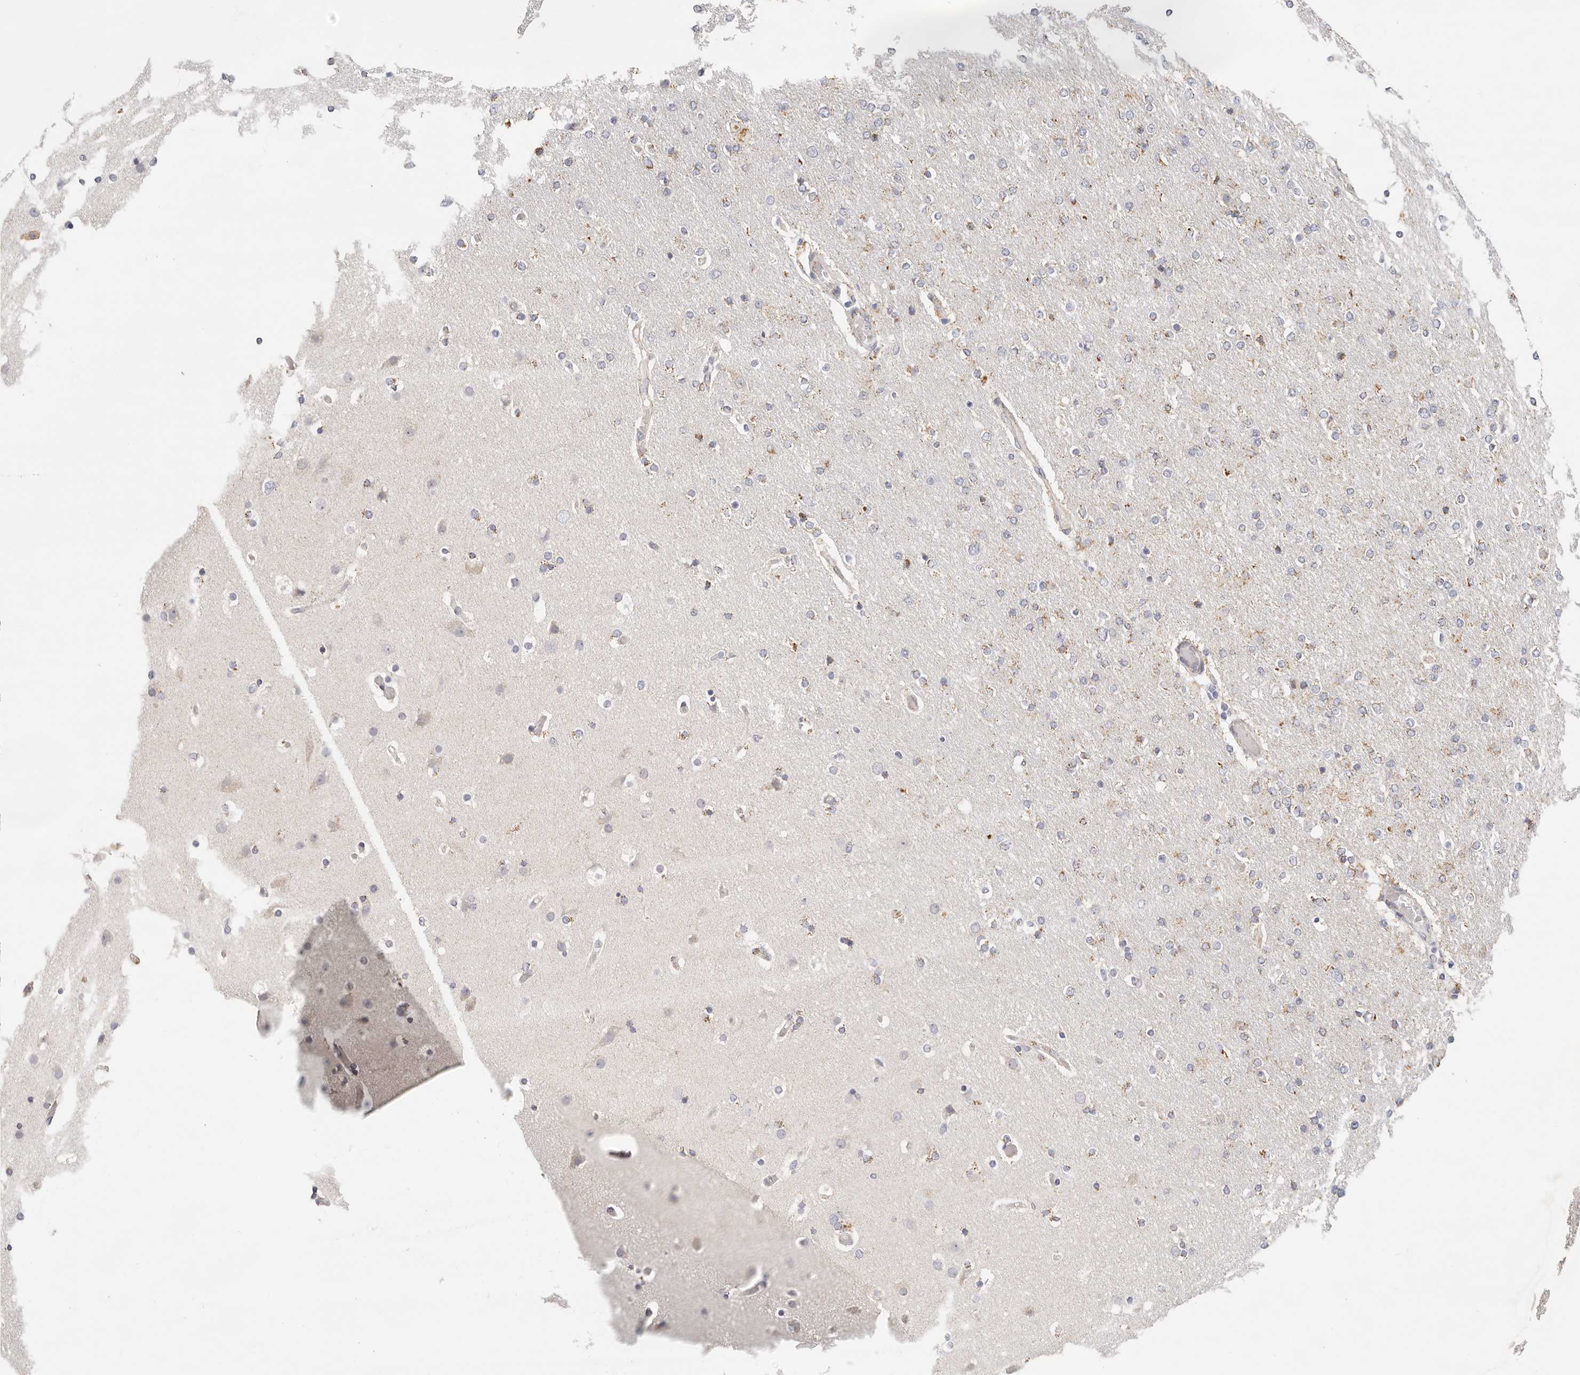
{"staining": {"intensity": "moderate", "quantity": "25%-75%", "location": "cytoplasmic/membranous"}, "tissue": "glioma", "cell_type": "Tumor cells", "image_type": "cancer", "snomed": [{"axis": "morphology", "description": "Glioma, malignant, High grade"}, {"axis": "topography", "description": "Cerebral cortex"}], "caption": "Immunohistochemistry (IHC) photomicrograph of high-grade glioma (malignant) stained for a protein (brown), which reveals medium levels of moderate cytoplasmic/membranous expression in approximately 25%-75% of tumor cells.", "gene": "AFDN", "patient": {"sex": "female", "age": 36}}